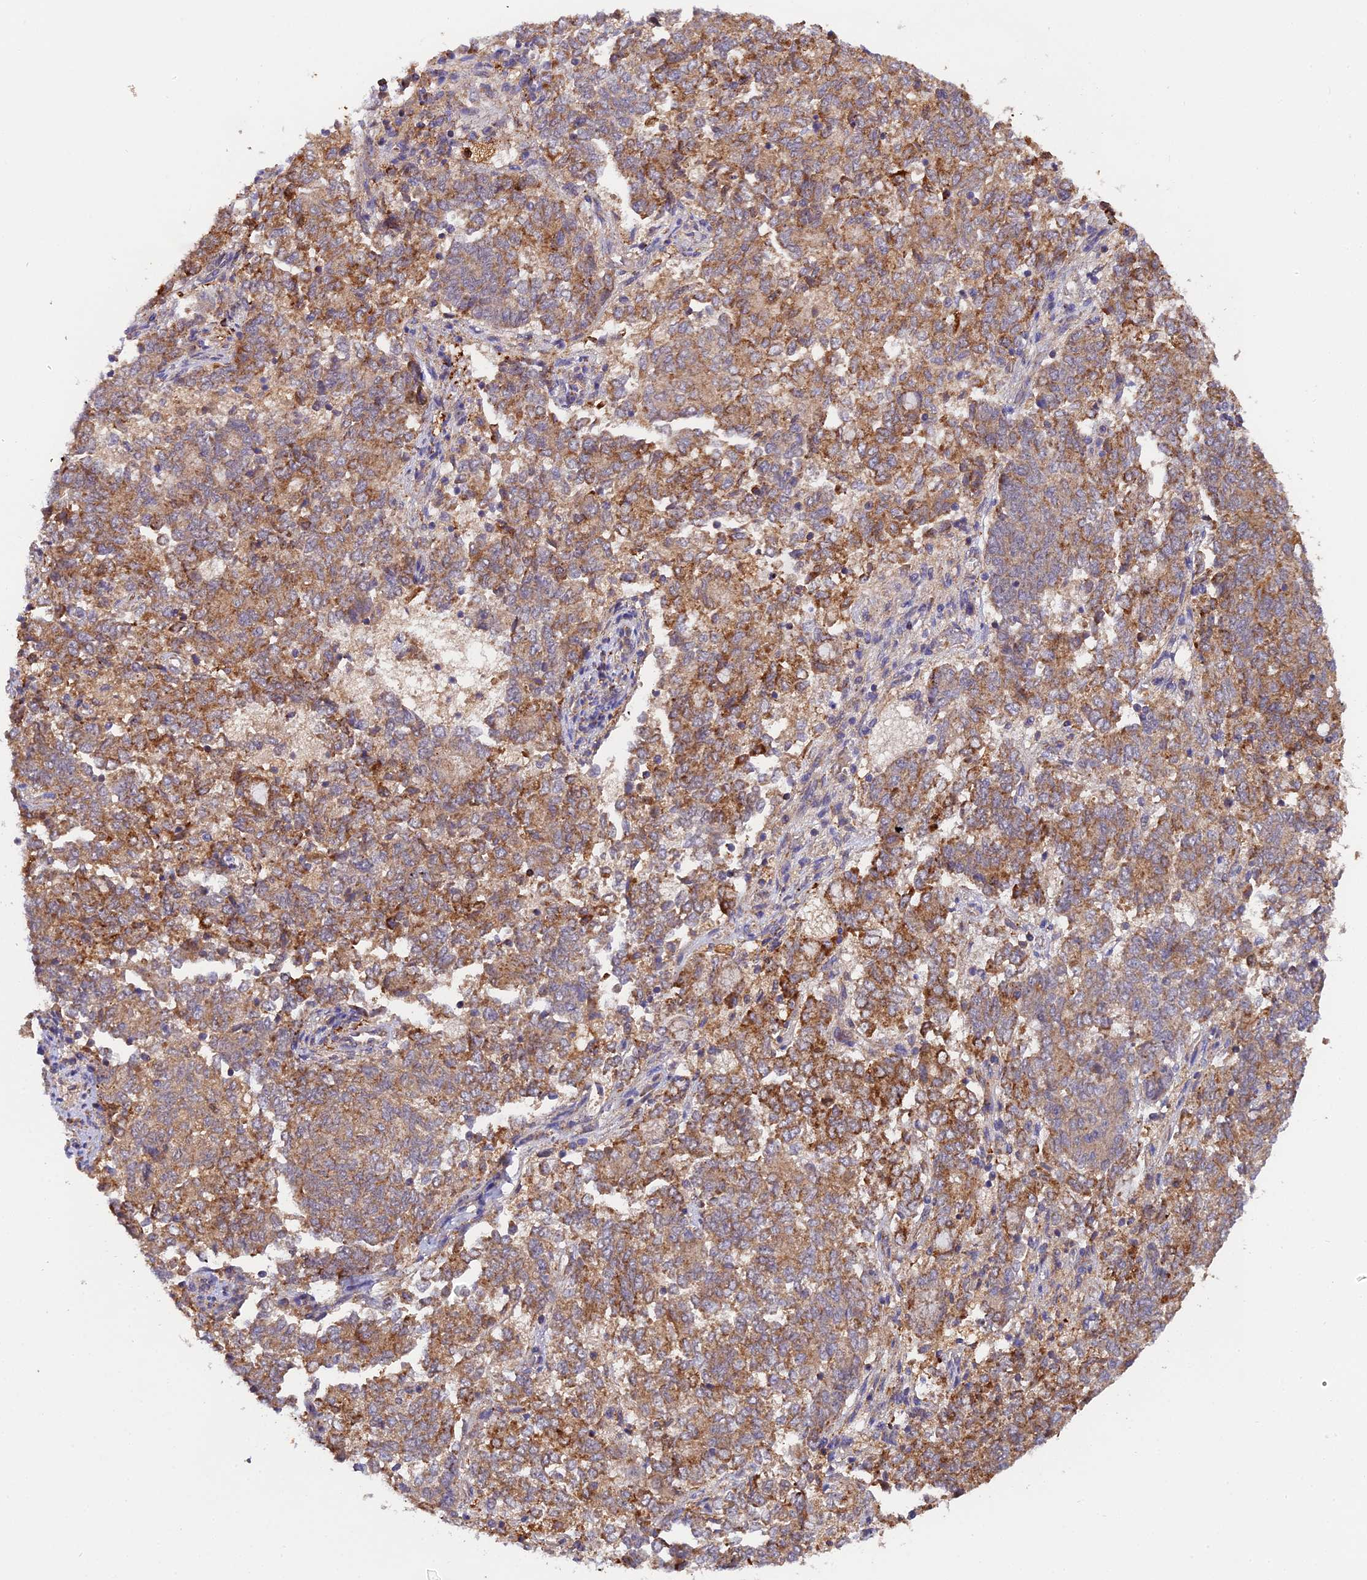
{"staining": {"intensity": "moderate", "quantity": ">75%", "location": "cytoplasmic/membranous"}, "tissue": "endometrial cancer", "cell_type": "Tumor cells", "image_type": "cancer", "snomed": [{"axis": "morphology", "description": "Adenocarcinoma, NOS"}, {"axis": "topography", "description": "Endometrium"}], "caption": "Protein positivity by IHC exhibits moderate cytoplasmic/membranous positivity in about >75% of tumor cells in endometrial adenocarcinoma. (Stains: DAB (3,3'-diaminobenzidine) in brown, nuclei in blue, Microscopy: brightfield microscopy at high magnification).", "gene": "ZBED8", "patient": {"sex": "female", "age": 80}}